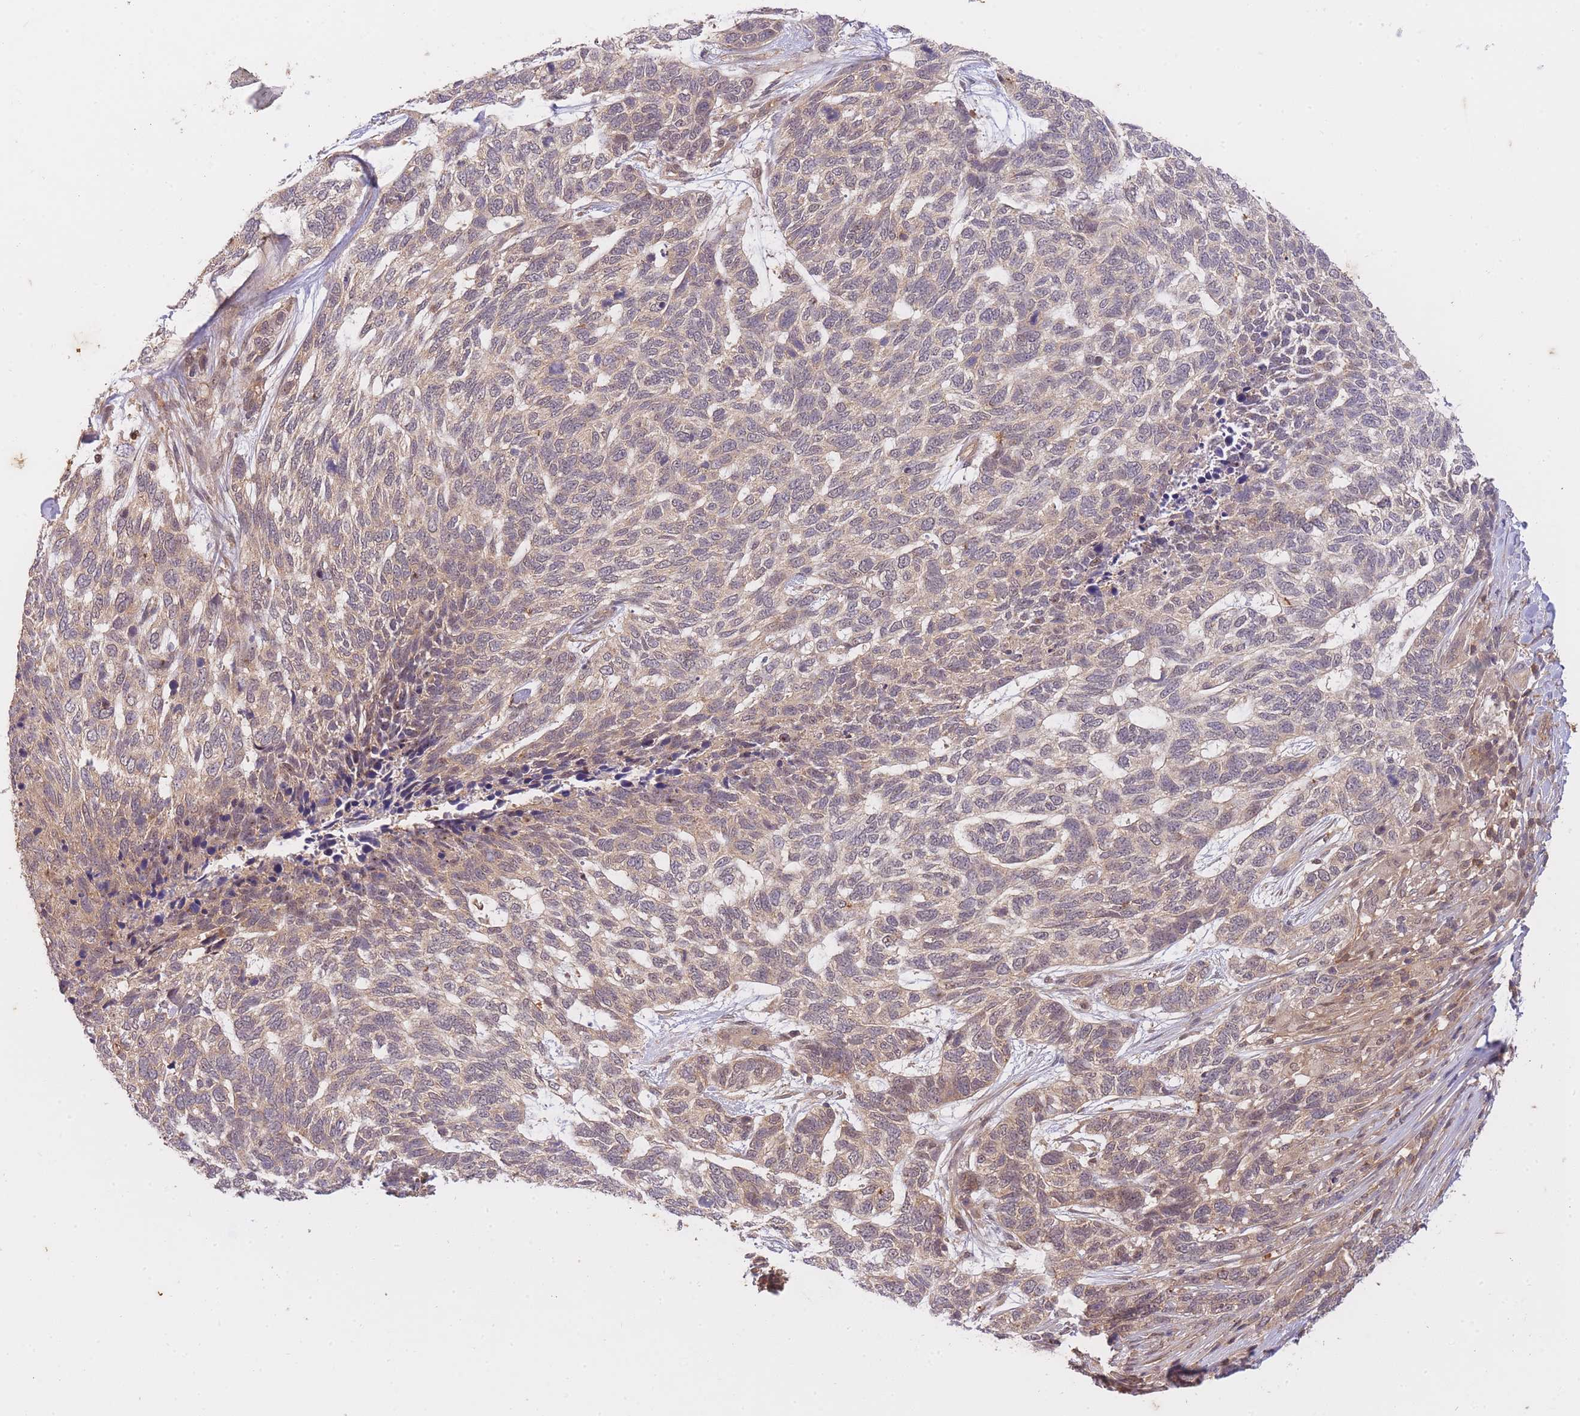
{"staining": {"intensity": "weak", "quantity": ">75%", "location": "cytoplasmic/membranous"}, "tissue": "skin cancer", "cell_type": "Tumor cells", "image_type": "cancer", "snomed": [{"axis": "morphology", "description": "Basal cell carcinoma"}, {"axis": "topography", "description": "Skin"}], "caption": "This is an image of IHC staining of skin cancer, which shows weak positivity in the cytoplasmic/membranous of tumor cells.", "gene": "ST8SIA4", "patient": {"sex": "female", "age": 65}}